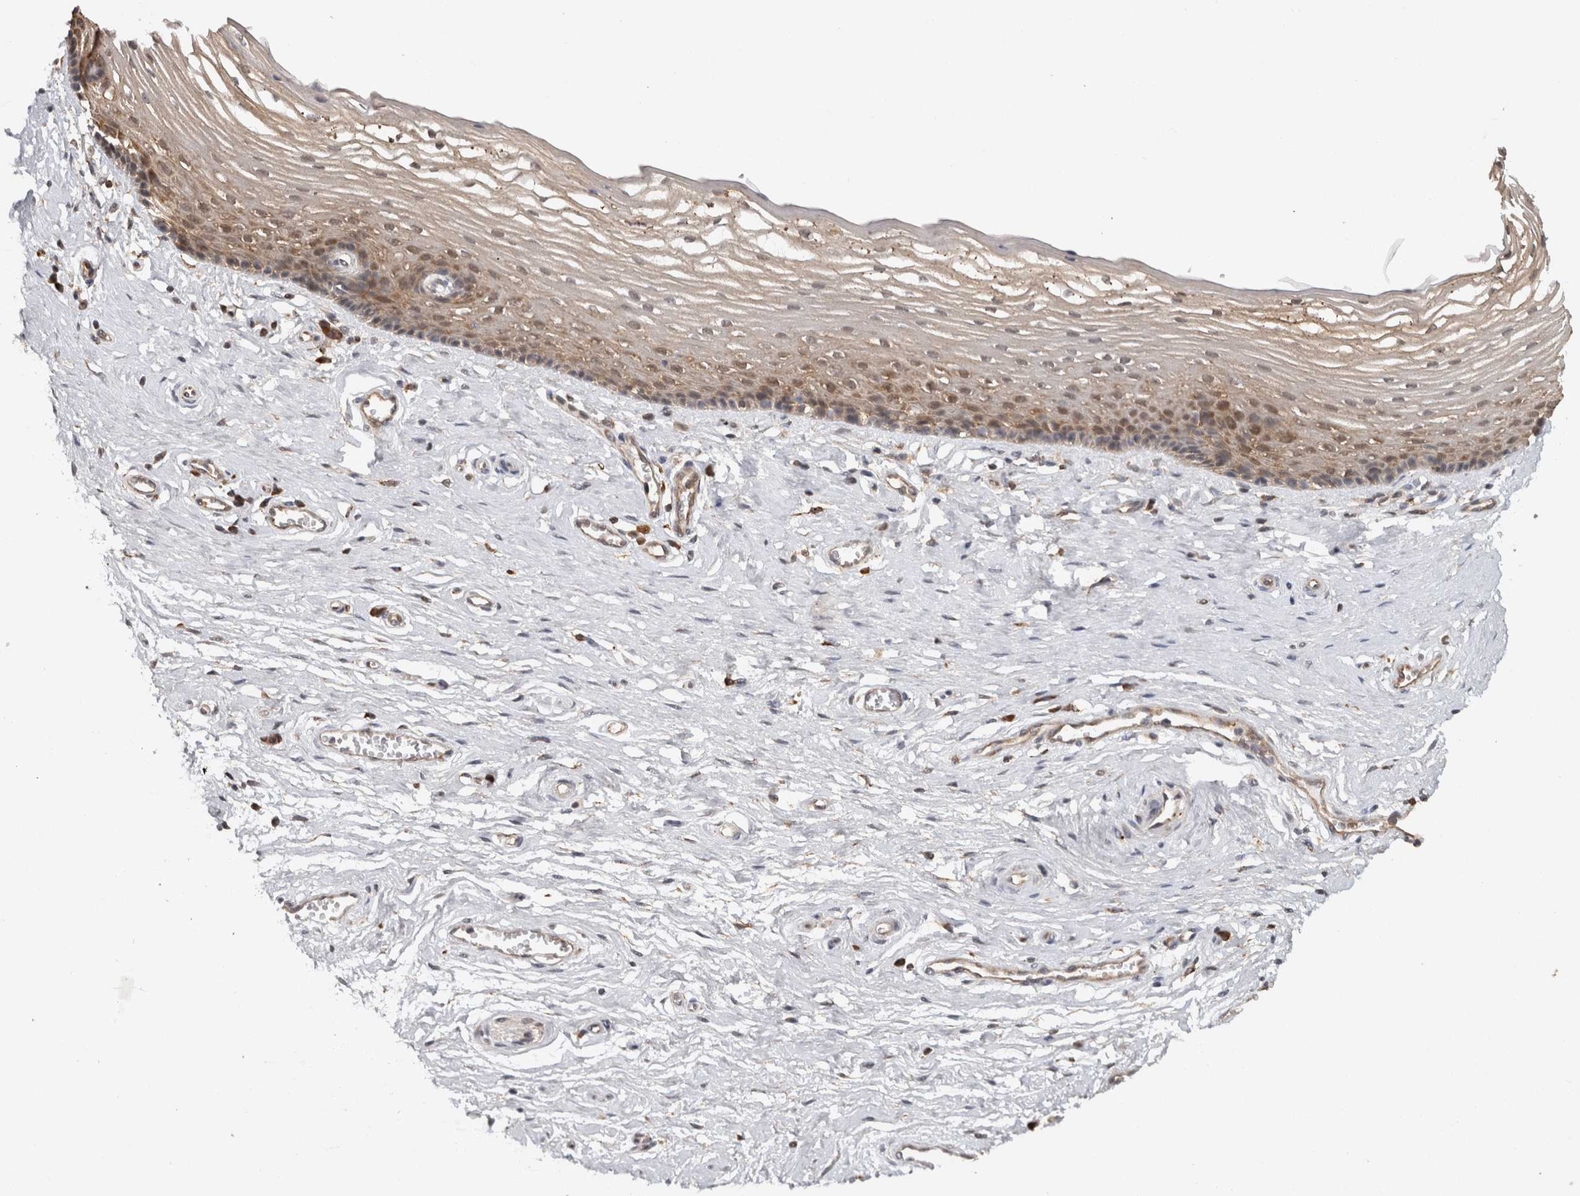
{"staining": {"intensity": "weak", "quantity": "25%-75%", "location": "cytoplasmic/membranous"}, "tissue": "vagina", "cell_type": "Squamous epithelial cells", "image_type": "normal", "snomed": [{"axis": "morphology", "description": "Normal tissue, NOS"}, {"axis": "topography", "description": "Vagina"}], "caption": "High-power microscopy captured an IHC micrograph of unremarkable vagina, revealing weak cytoplasmic/membranous positivity in approximately 25%-75% of squamous epithelial cells. The protein is stained brown, and the nuclei are stained in blue (DAB (3,3'-diaminobenzidine) IHC with brightfield microscopy, high magnification).", "gene": "ACAT2", "patient": {"sex": "female", "age": 46}}